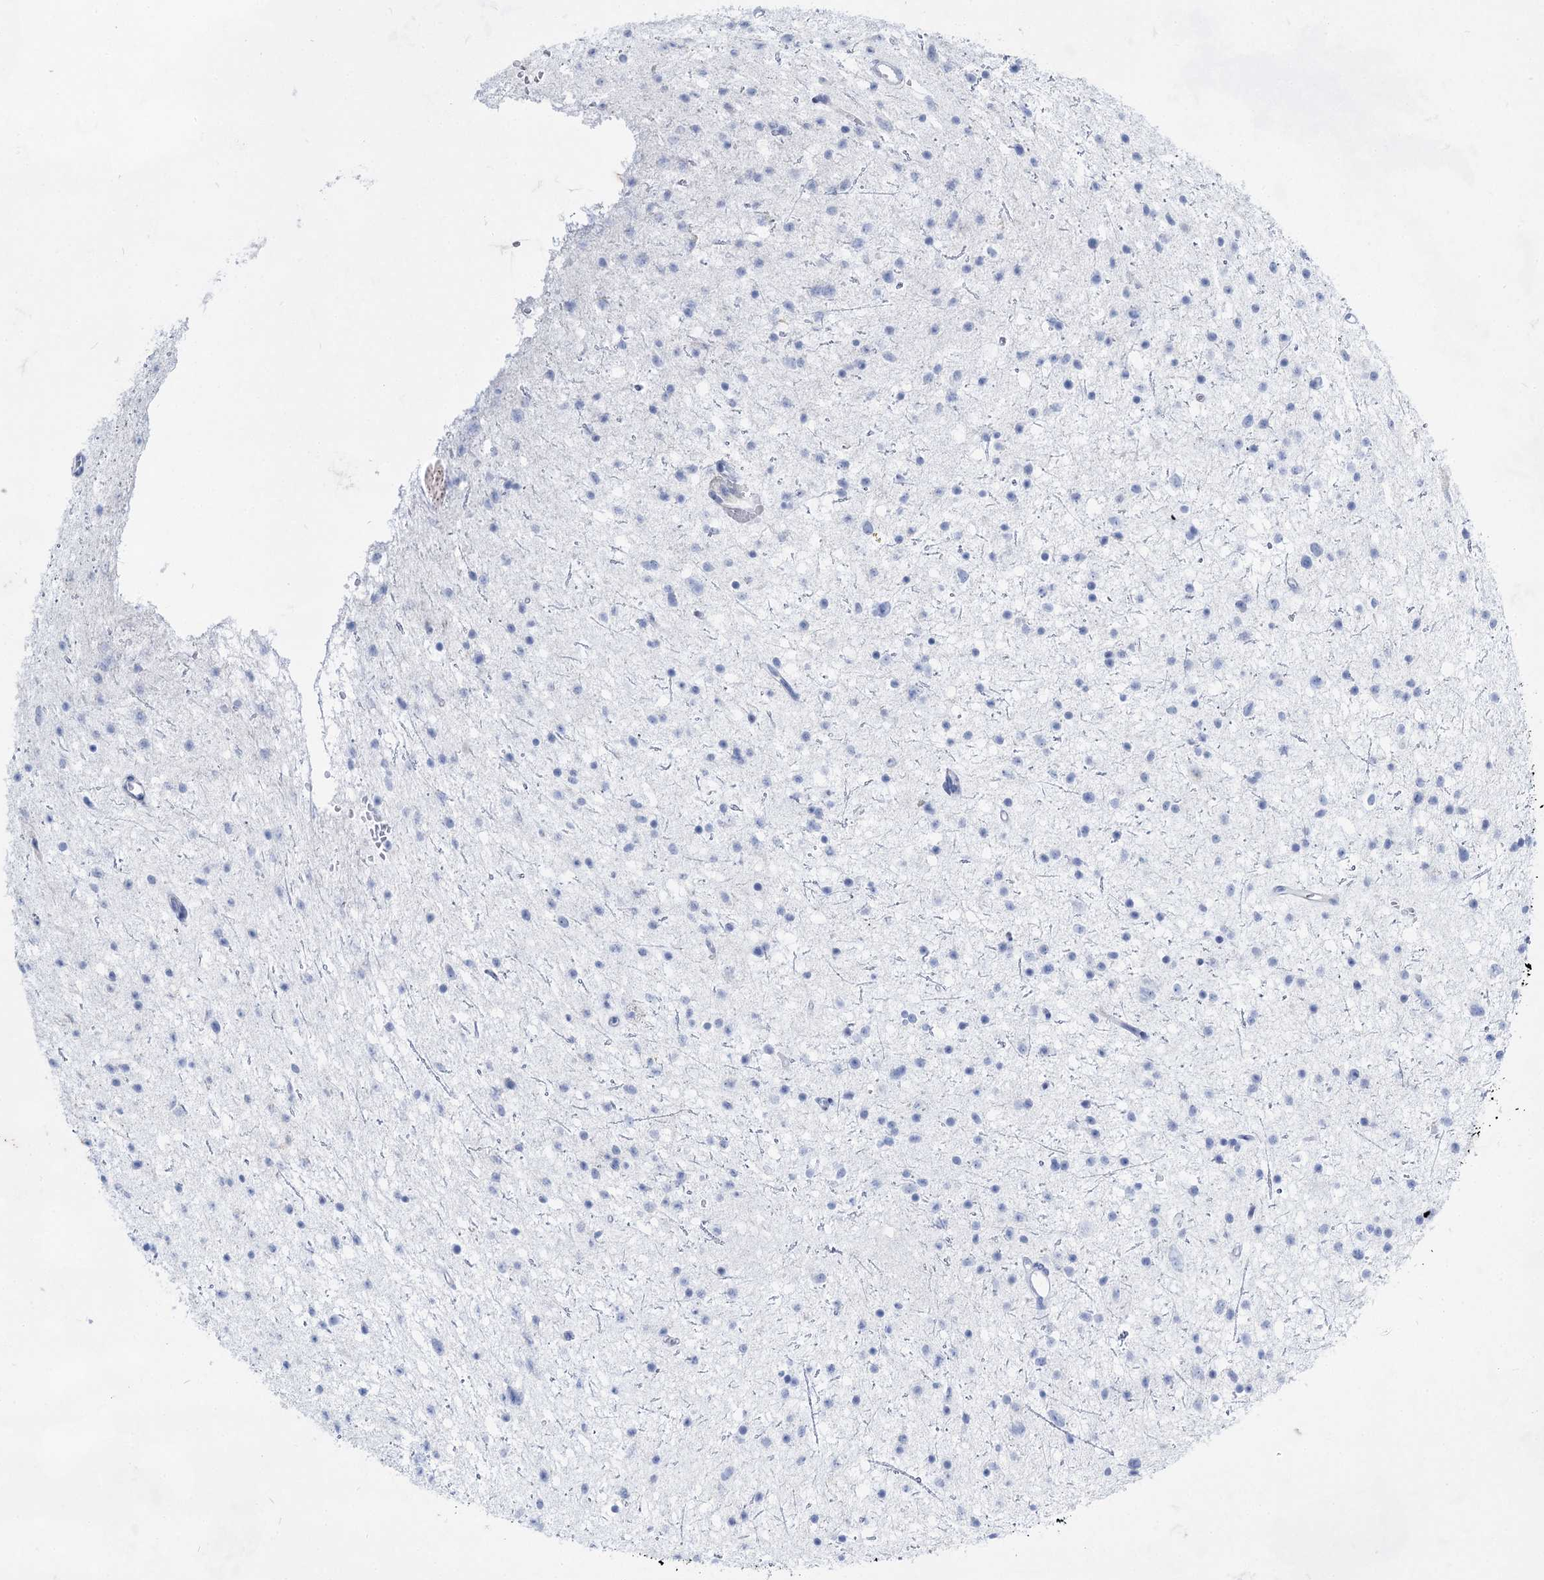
{"staining": {"intensity": "negative", "quantity": "none", "location": "none"}, "tissue": "glioma", "cell_type": "Tumor cells", "image_type": "cancer", "snomed": [{"axis": "morphology", "description": "Glioma, malignant, Low grade"}, {"axis": "topography", "description": "Brain"}], "caption": "An immunohistochemistry histopathology image of glioma is shown. There is no staining in tumor cells of glioma.", "gene": "ACRV1", "patient": {"sex": "female", "age": 37}}